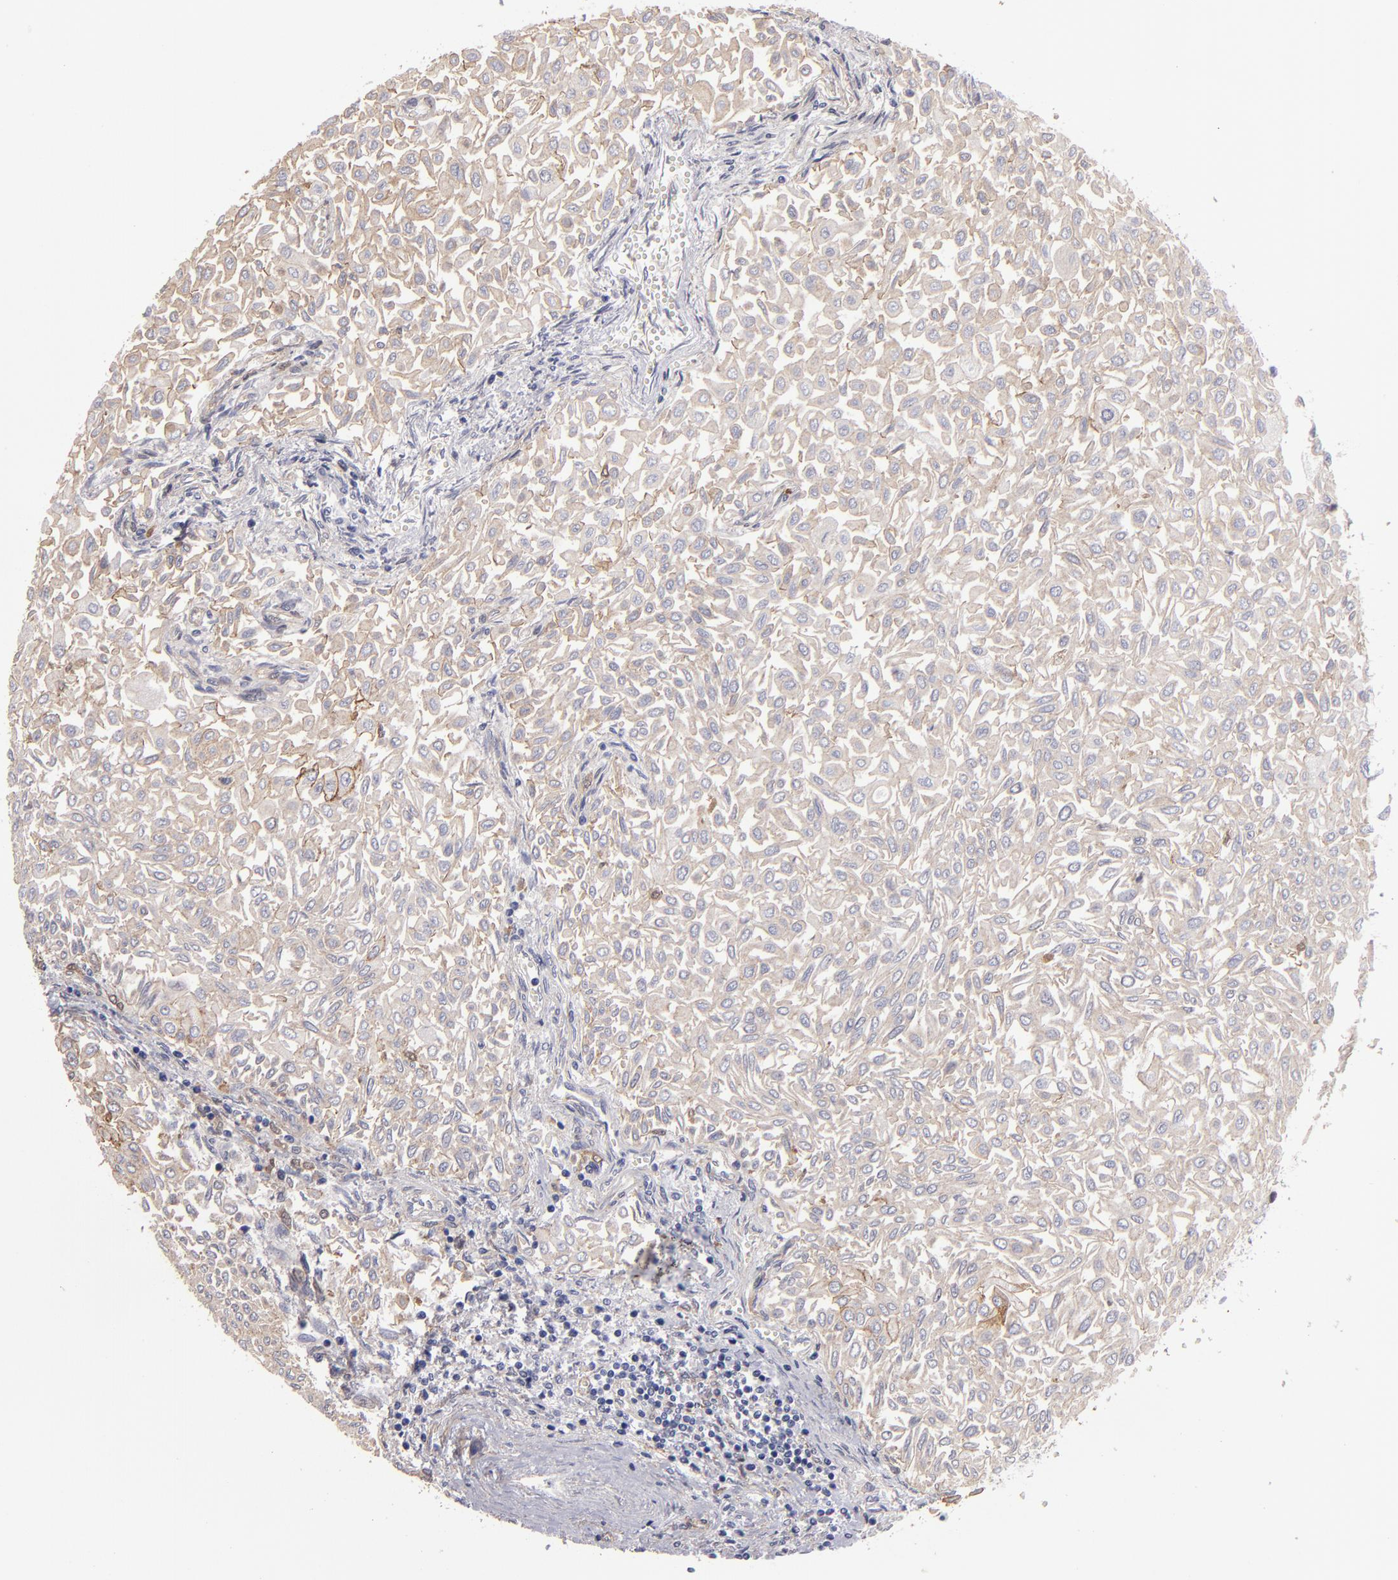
{"staining": {"intensity": "weak", "quantity": ">75%", "location": "cytoplasmic/membranous"}, "tissue": "urothelial cancer", "cell_type": "Tumor cells", "image_type": "cancer", "snomed": [{"axis": "morphology", "description": "Urothelial carcinoma, Low grade"}, {"axis": "topography", "description": "Urinary bladder"}], "caption": "A high-resolution histopathology image shows IHC staining of urothelial carcinoma (low-grade), which demonstrates weak cytoplasmic/membranous staining in about >75% of tumor cells.", "gene": "NDRG2", "patient": {"sex": "male", "age": 64}}